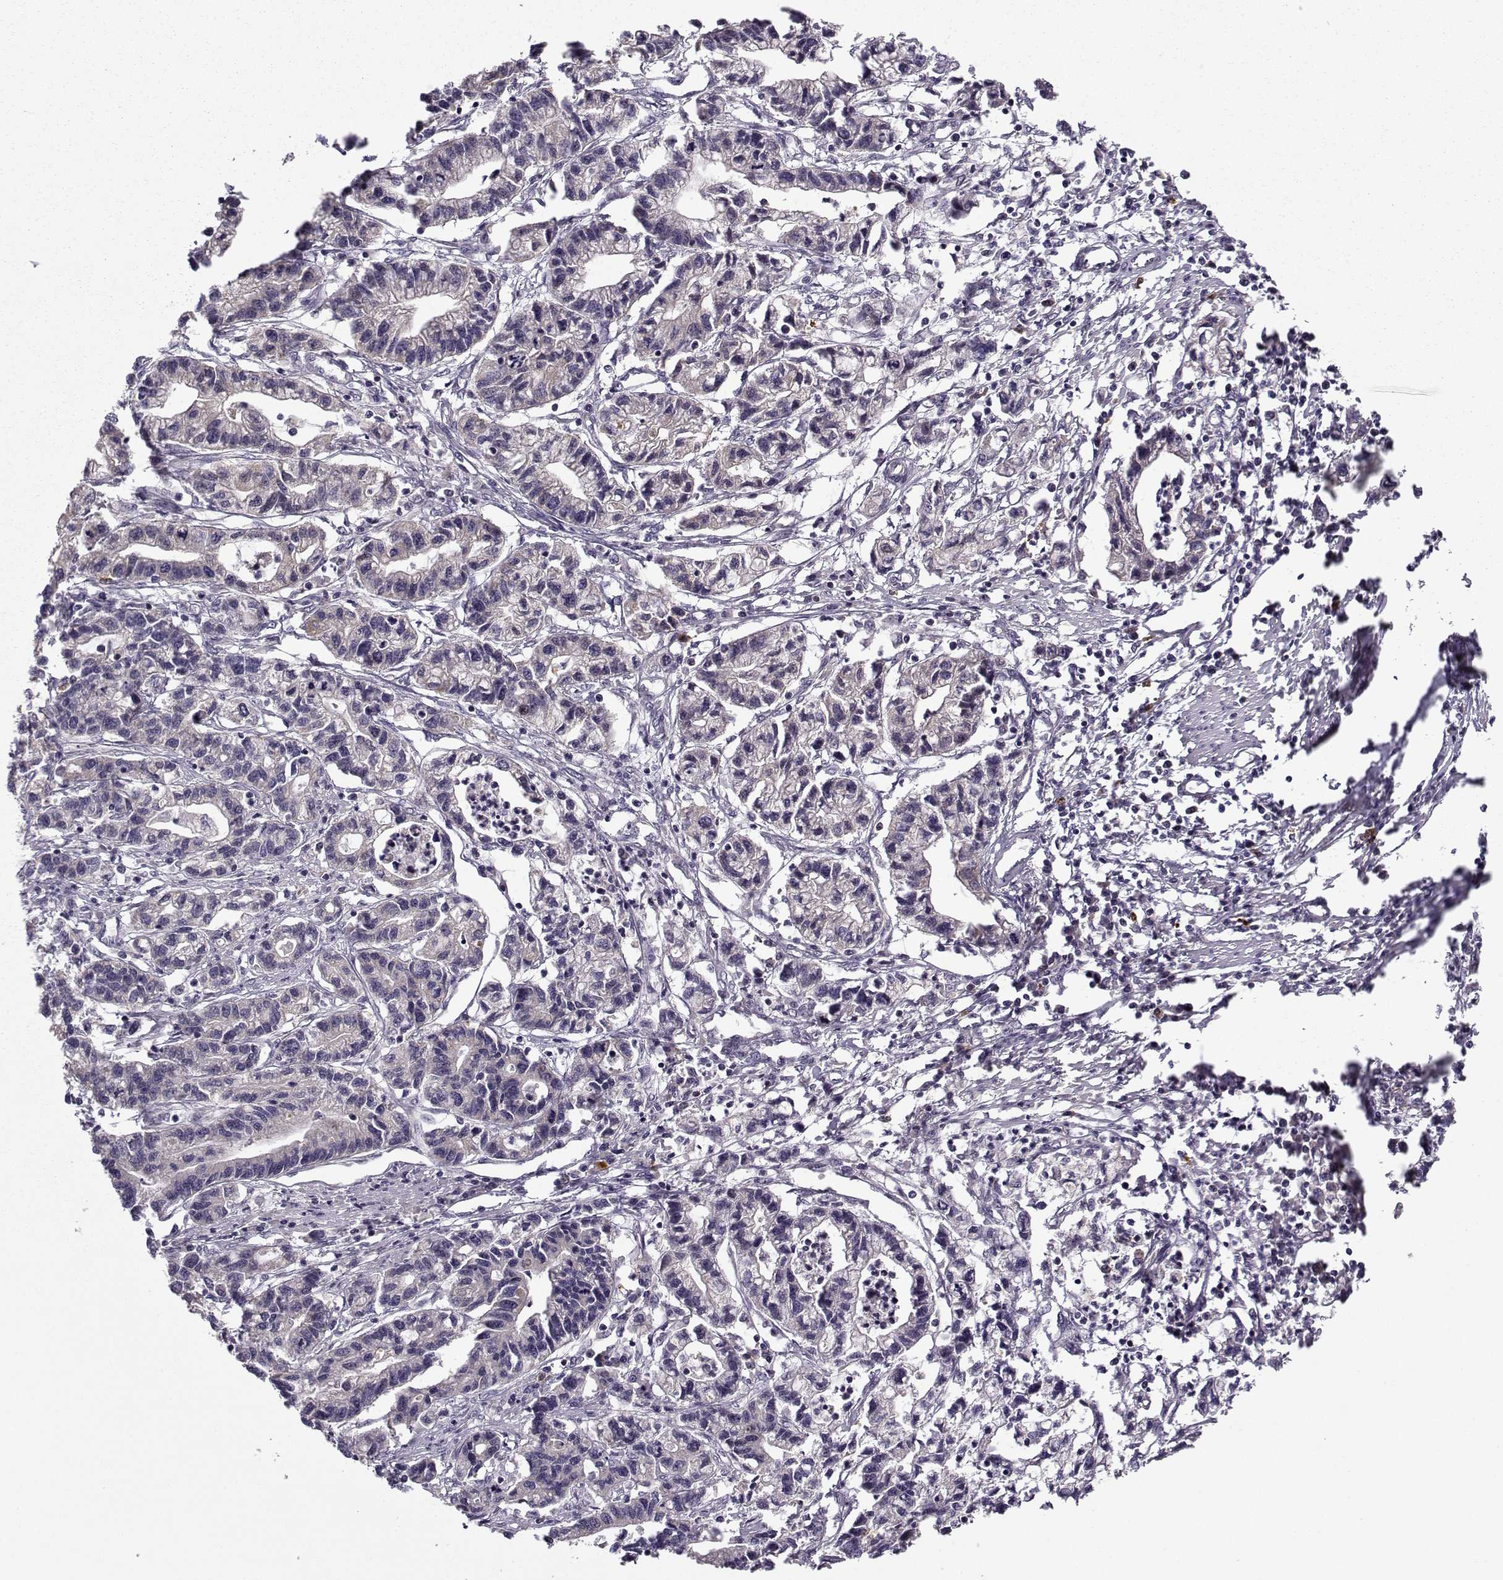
{"staining": {"intensity": "weak", "quantity": "25%-75%", "location": "cytoplasmic/membranous"}, "tissue": "stomach cancer", "cell_type": "Tumor cells", "image_type": "cancer", "snomed": [{"axis": "morphology", "description": "Adenocarcinoma, NOS"}, {"axis": "topography", "description": "Stomach"}], "caption": "Adenocarcinoma (stomach) tissue displays weak cytoplasmic/membranous staining in approximately 25%-75% of tumor cells", "gene": "NECAB3", "patient": {"sex": "male", "age": 83}}